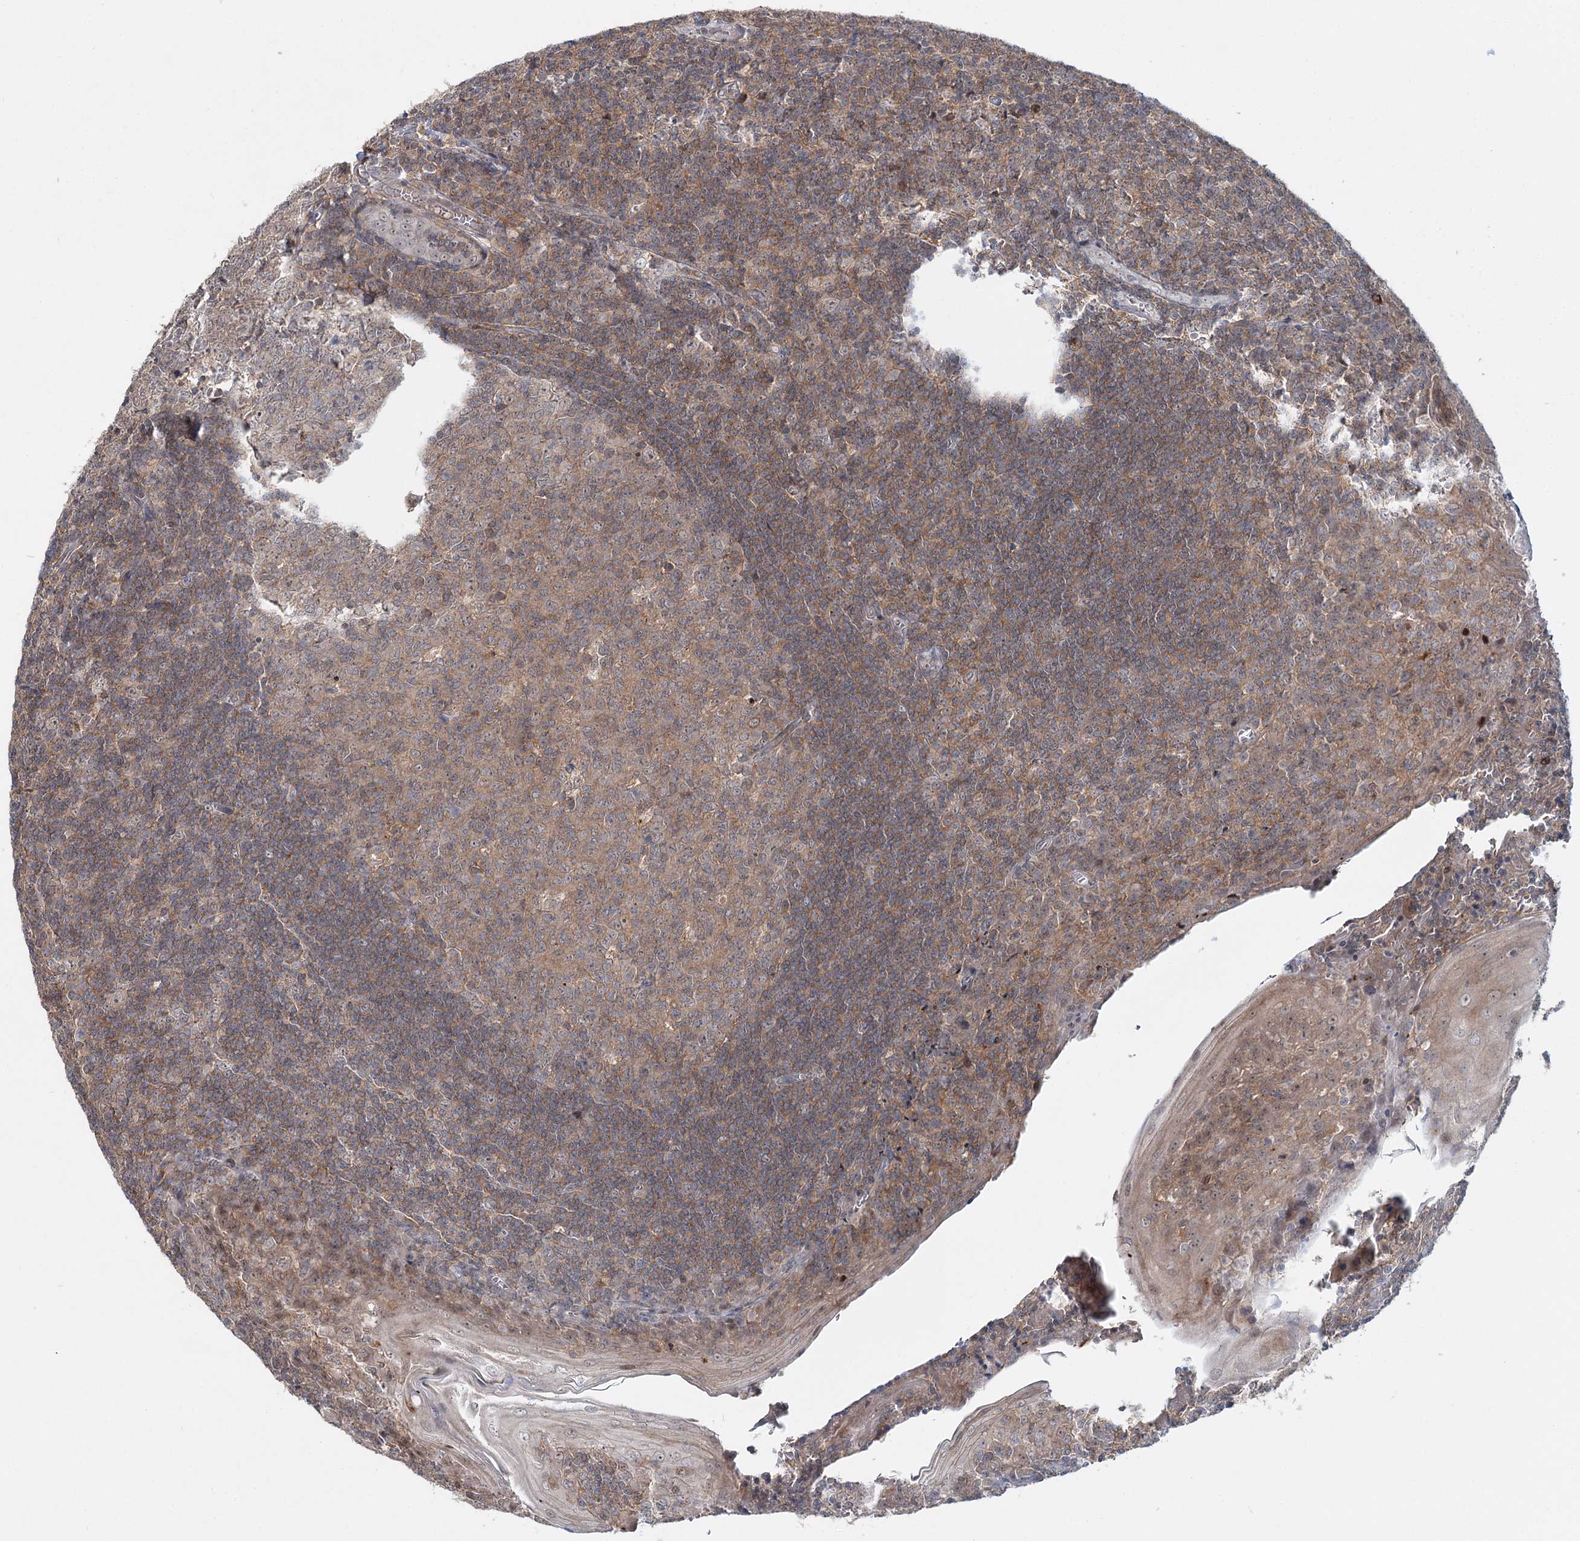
{"staining": {"intensity": "weak", "quantity": ">75%", "location": "cytoplasmic/membranous"}, "tissue": "tonsil", "cell_type": "Germinal center cells", "image_type": "normal", "snomed": [{"axis": "morphology", "description": "Normal tissue, NOS"}, {"axis": "topography", "description": "Tonsil"}], "caption": "Normal tonsil exhibits weak cytoplasmic/membranous staining in approximately >75% of germinal center cells.", "gene": "WDR44", "patient": {"sex": "male", "age": 27}}